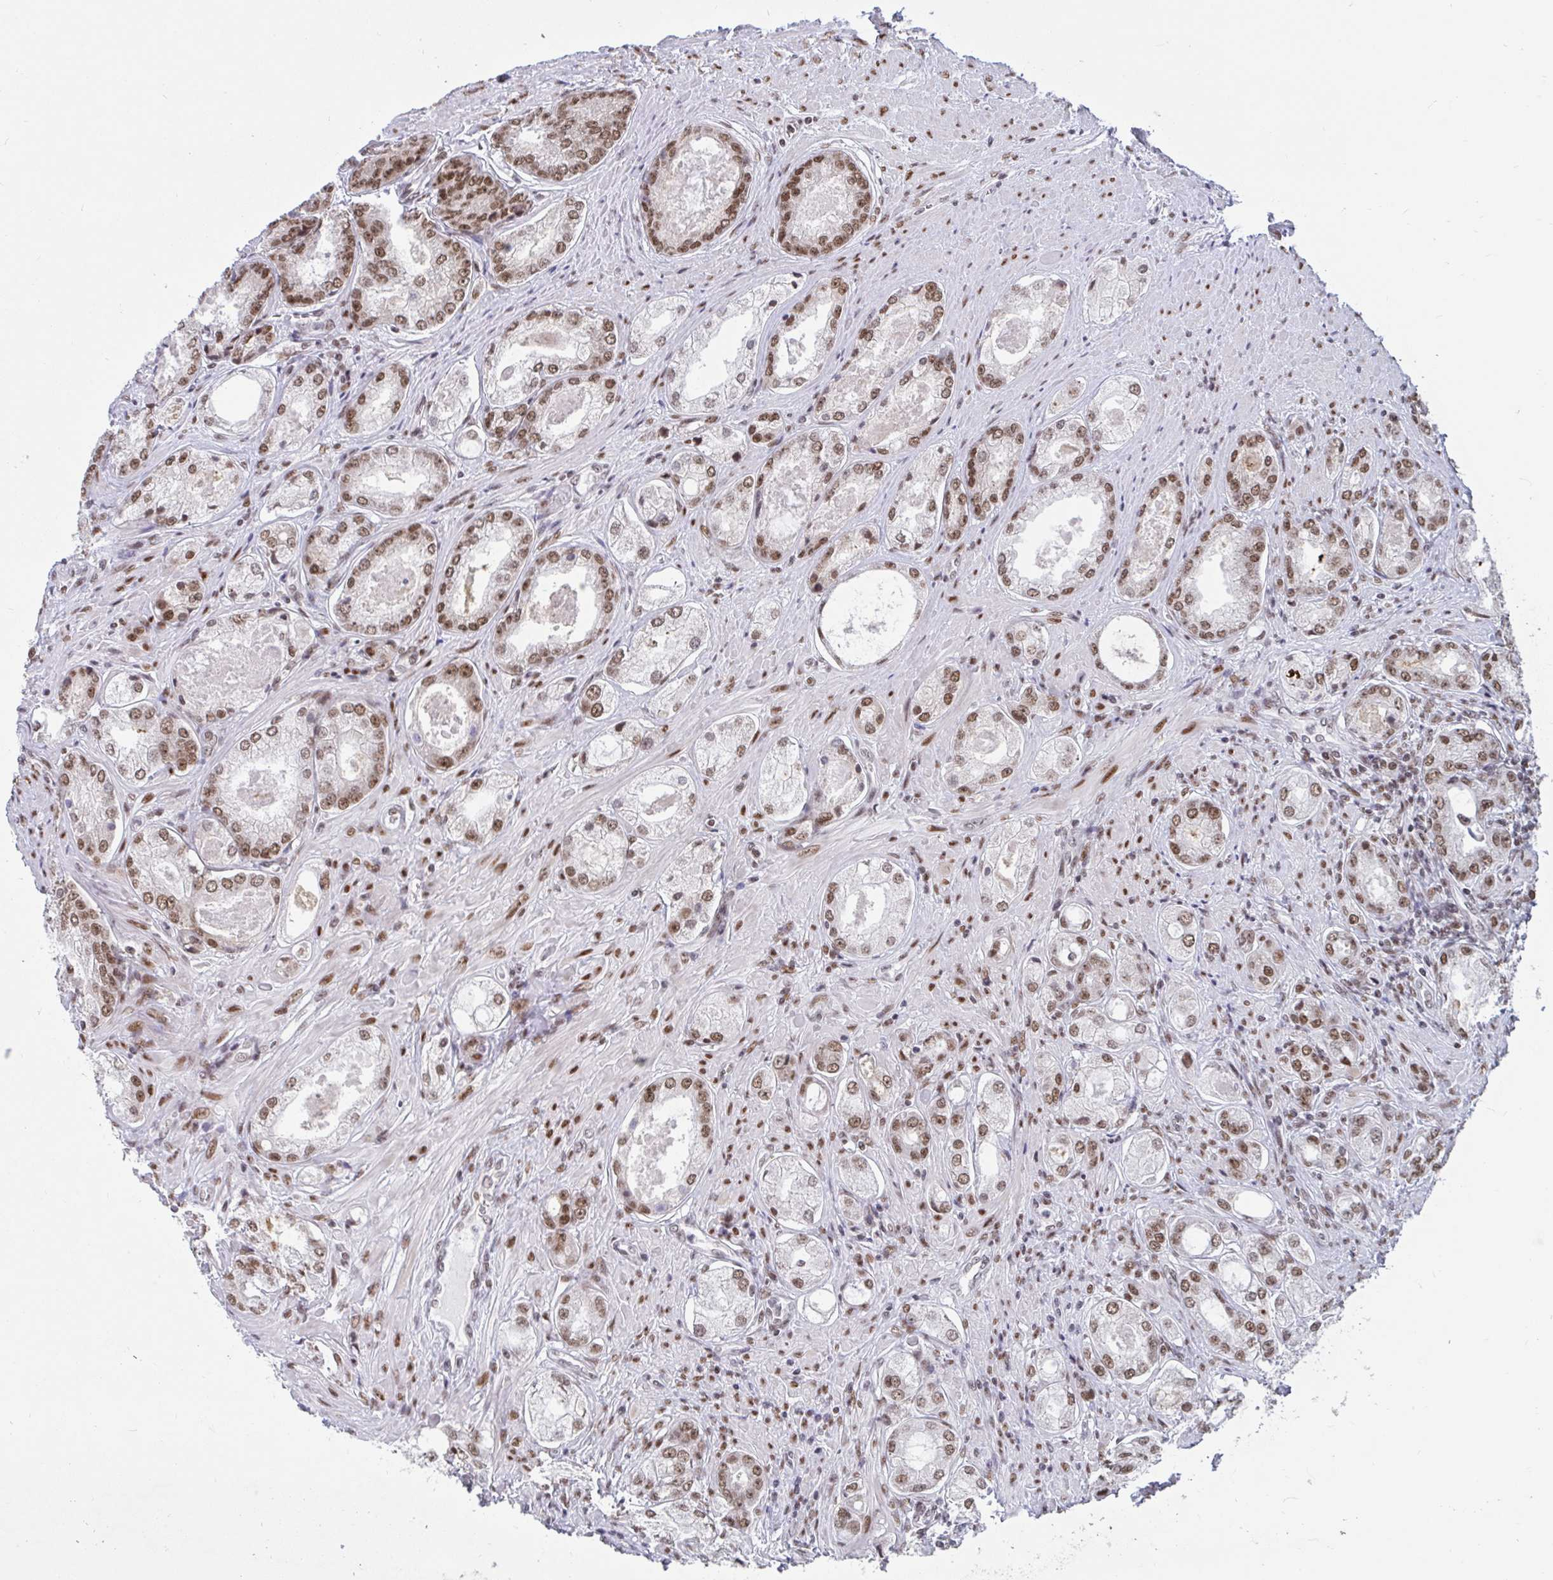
{"staining": {"intensity": "moderate", "quantity": ">75%", "location": "nuclear"}, "tissue": "prostate cancer", "cell_type": "Tumor cells", "image_type": "cancer", "snomed": [{"axis": "morphology", "description": "Adenocarcinoma, Low grade"}, {"axis": "topography", "description": "Prostate"}], "caption": "The histopathology image reveals staining of low-grade adenocarcinoma (prostate), revealing moderate nuclear protein positivity (brown color) within tumor cells.", "gene": "PHF10", "patient": {"sex": "male", "age": 68}}